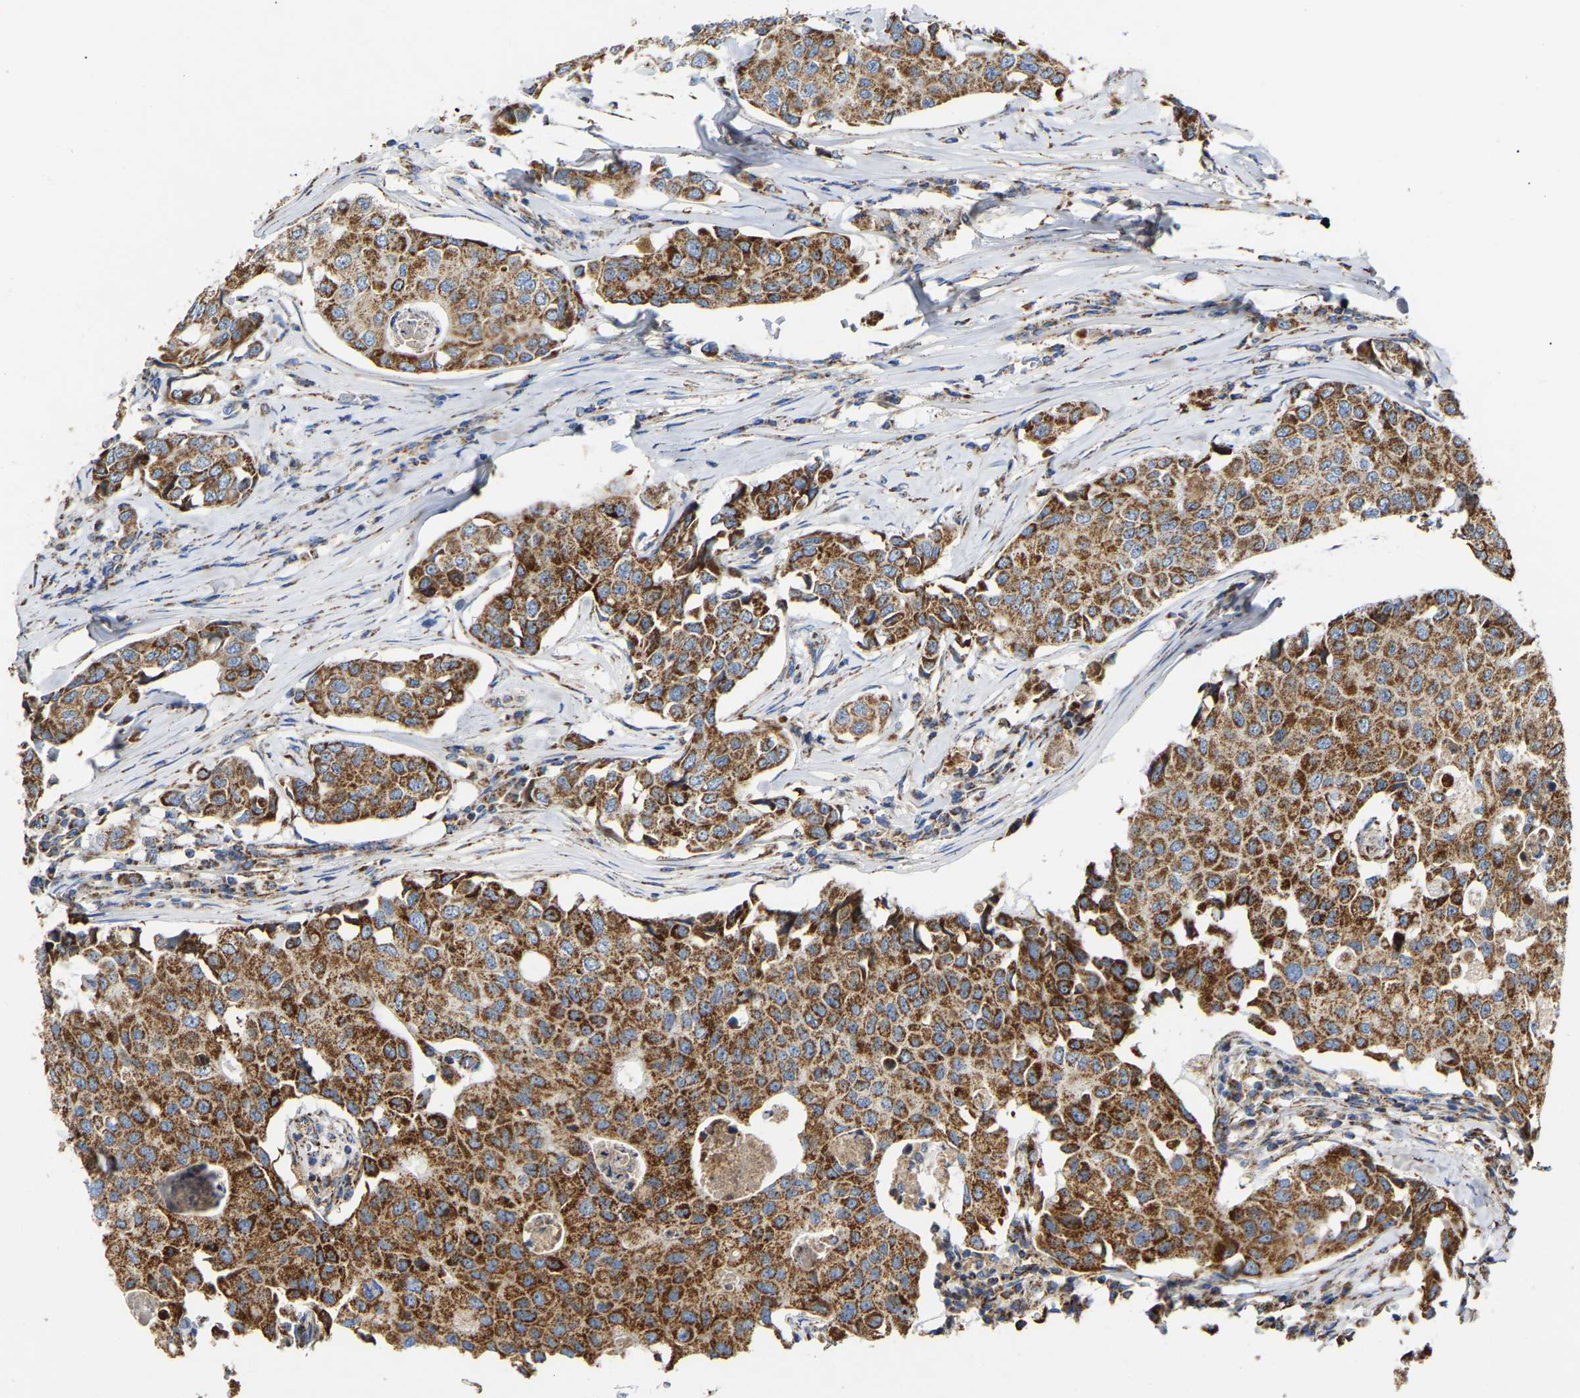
{"staining": {"intensity": "moderate", "quantity": ">75%", "location": "cytoplasmic/membranous"}, "tissue": "breast cancer", "cell_type": "Tumor cells", "image_type": "cancer", "snomed": [{"axis": "morphology", "description": "Duct carcinoma"}, {"axis": "topography", "description": "Breast"}], "caption": "Immunohistochemistry micrograph of breast intraductal carcinoma stained for a protein (brown), which demonstrates medium levels of moderate cytoplasmic/membranous positivity in about >75% of tumor cells.", "gene": "HIBADH", "patient": {"sex": "female", "age": 80}}